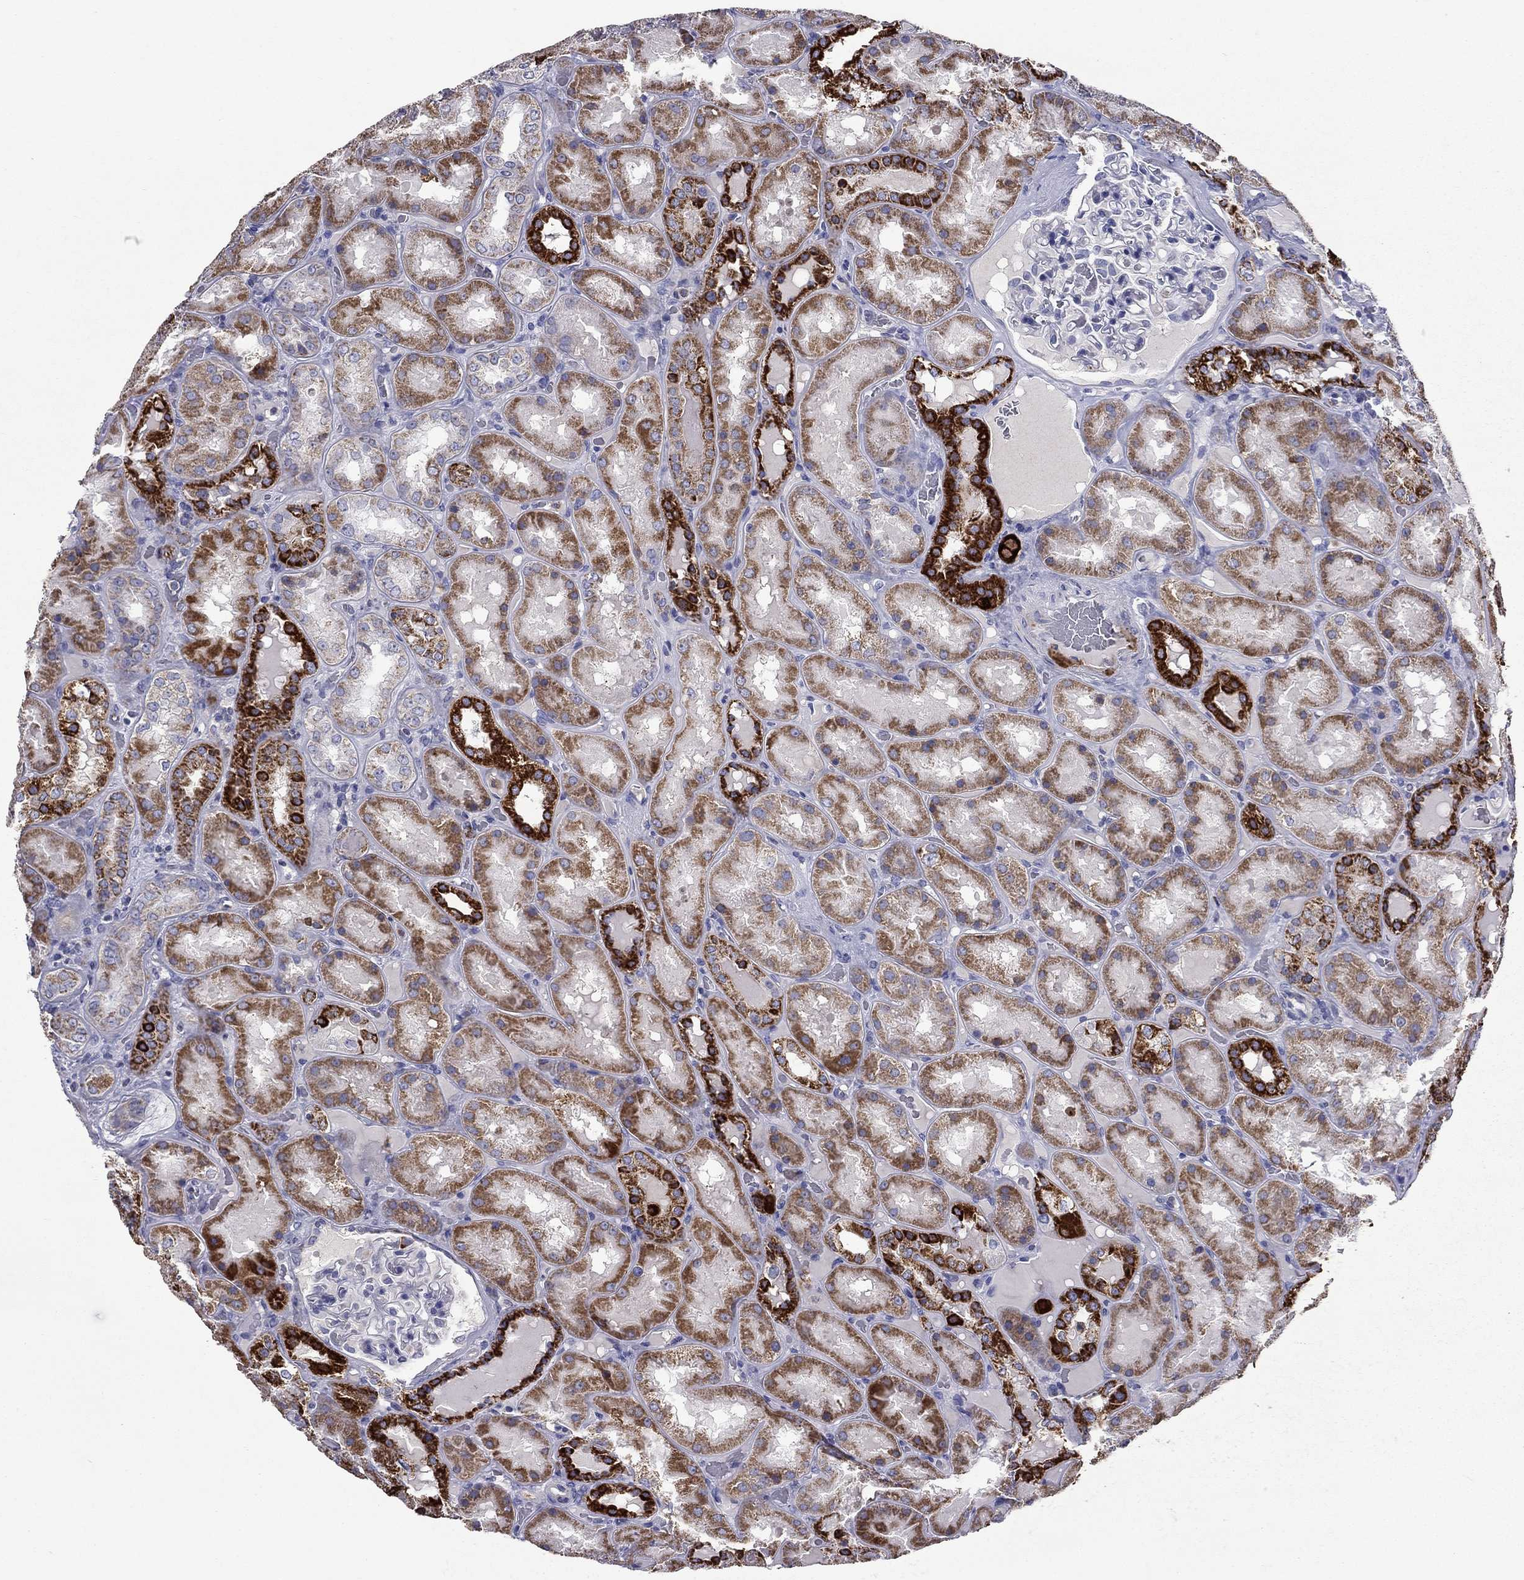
{"staining": {"intensity": "negative", "quantity": "none", "location": "none"}, "tissue": "kidney", "cell_type": "Cells in glomeruli", "image_type": "normal", "snomed": [{"axis": "morphology", "description": "Normal tissue, NOS"}, {"axis": "topography", "description": "Kidney"}], "caption": "IHC of normal kidney reveals no expression in cells in glomeruli. Brightfield microscopy of immunohistochemistry (IHC) stained with DAB (brown) and hematoxylin (blue), captured at high magnification.", "gene": "NDUFA4L2", "patient": {"sex": "male", "age": 73}}